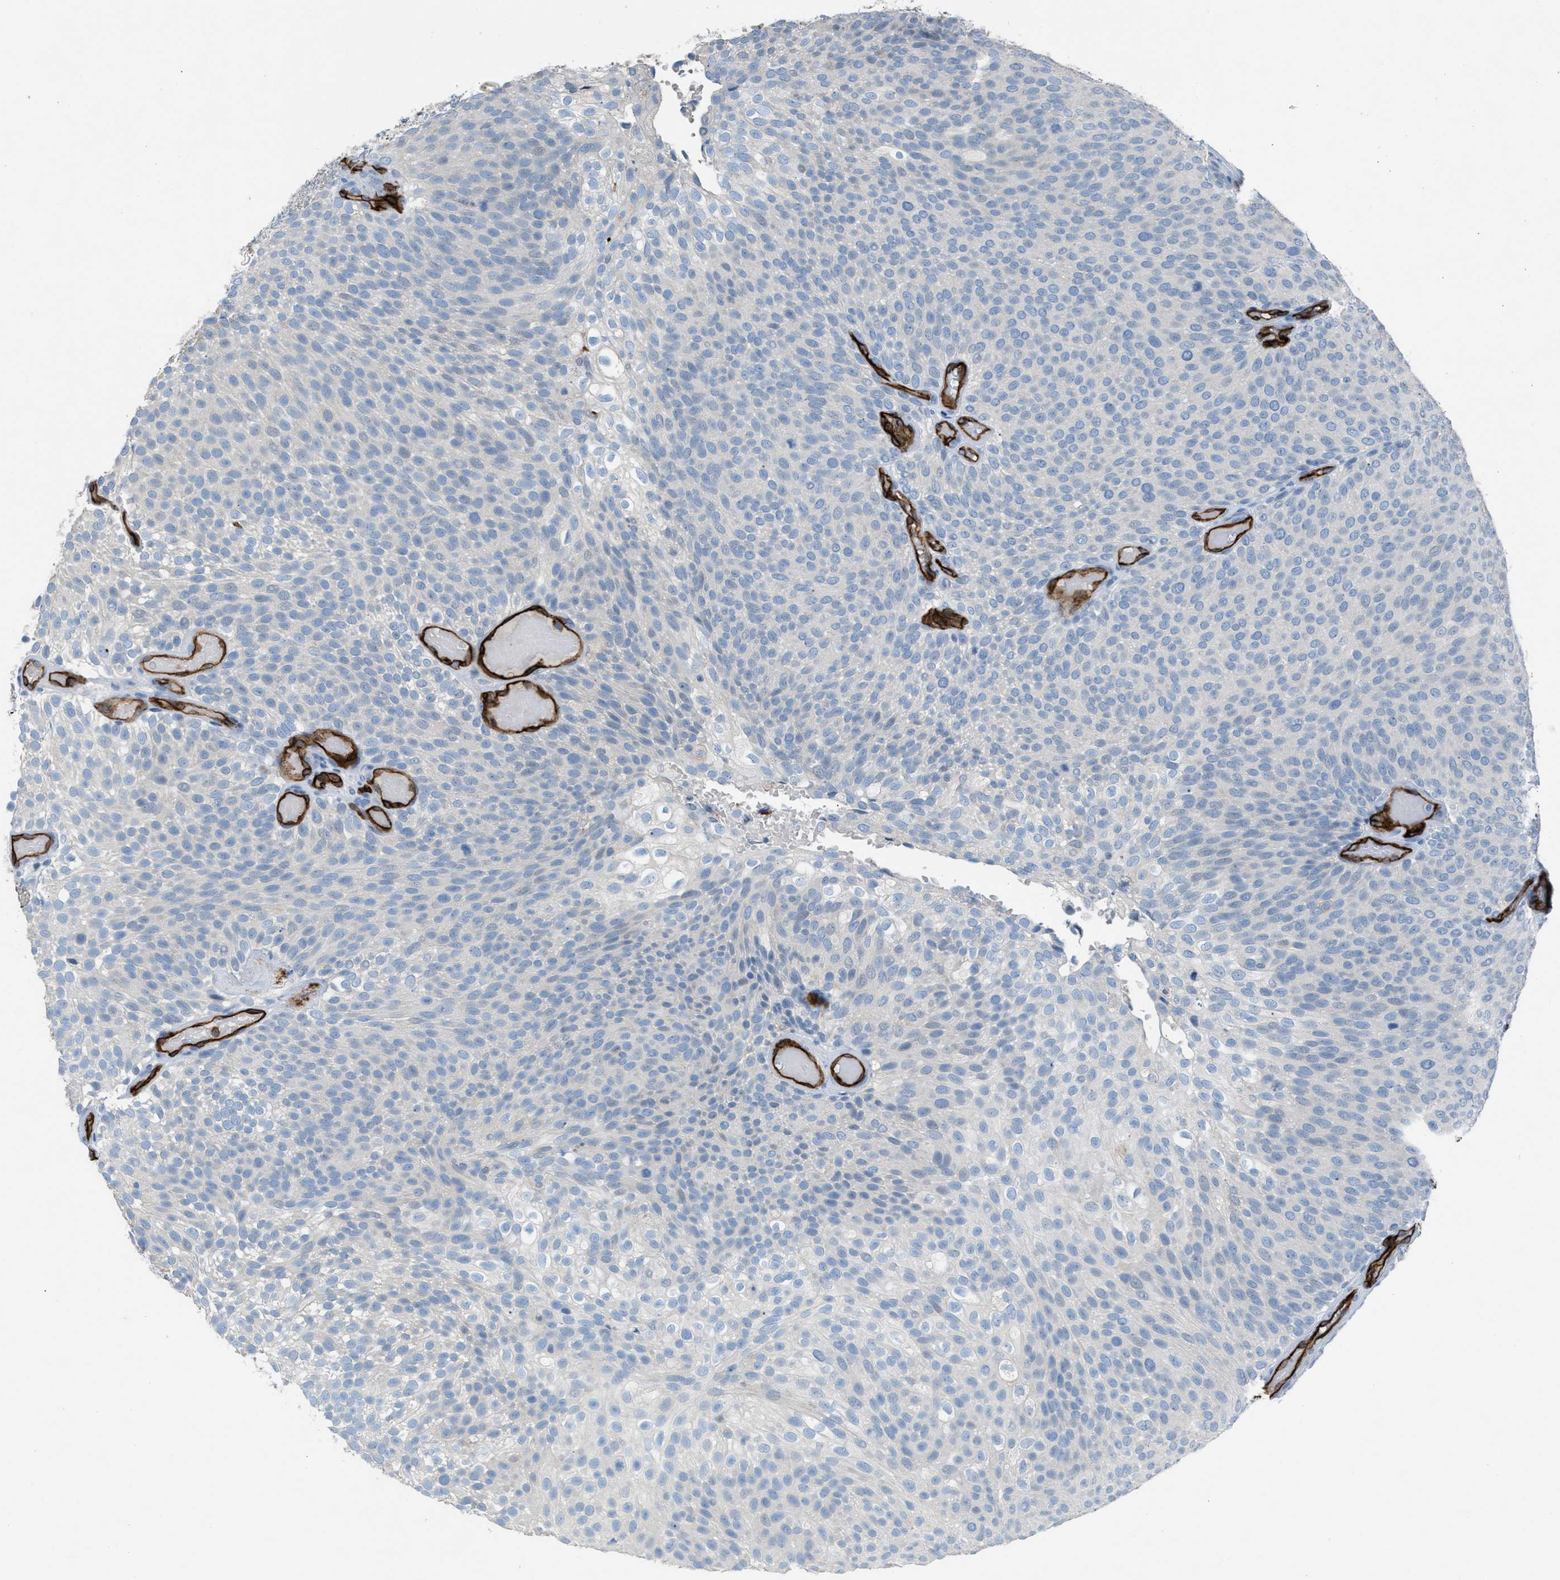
{"staining": {"intensity": "negative", "quantity": "none", "location": "none"}, "tissue": "urothelial cancer", "cell_type": "Tumor cells", "image_type": "cancer", "snomed": [{"axis": "morphology", "description": "Urothelial carcinoma, Low grade"}, {"axis": "topography", "description": "Urinary bladder"}], "caption": "Immunohistochemistry photomicrograph of human low-grade urothelial carcinoma stained for a protein (brown), which reveals no staining in tumor cells.", "gene": "DYSF", "patient": {"sex": "male", "age": 78}}